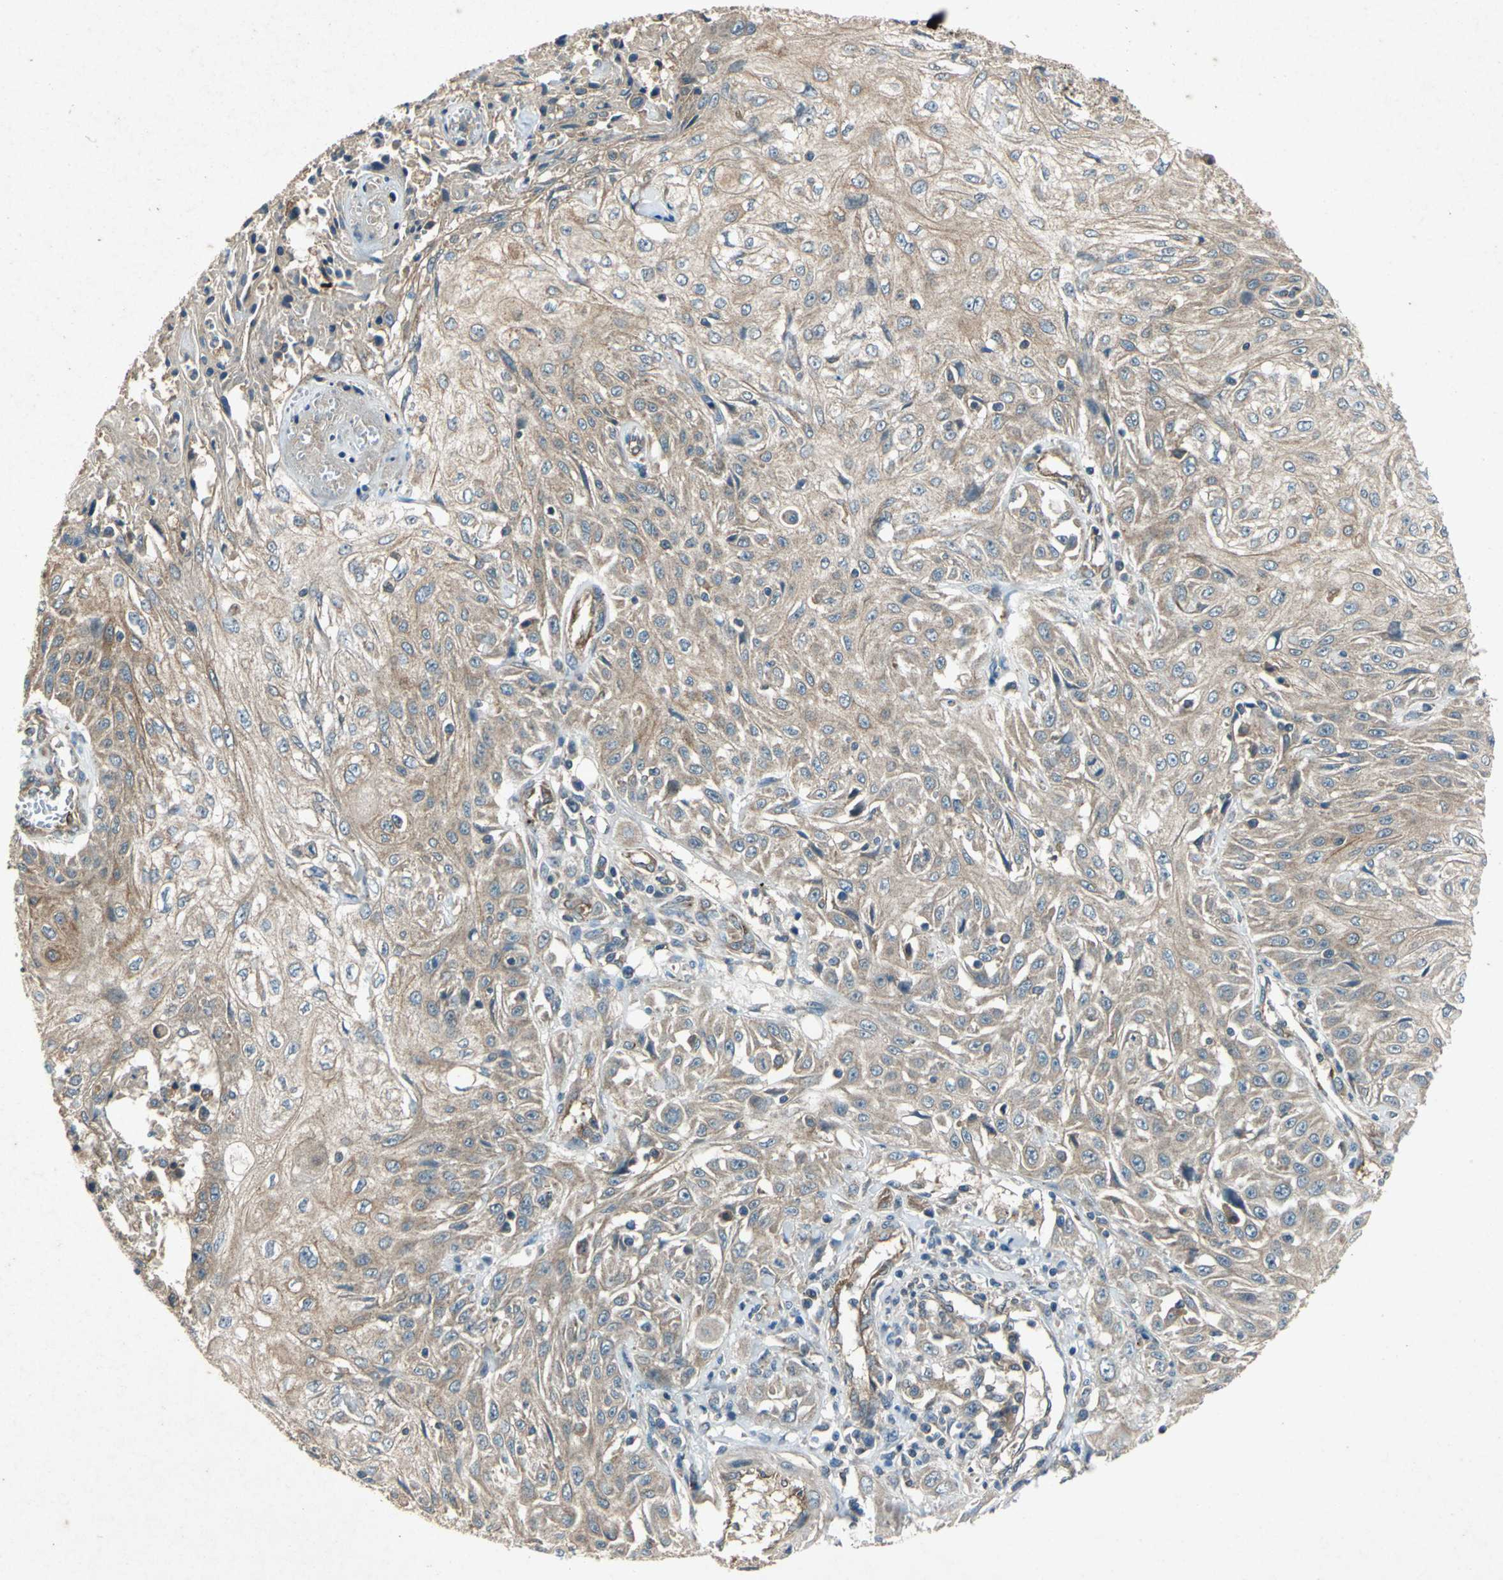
{"staining": {"intensity": "weak", "quantity": ">75%", "location": "cytoplasmic/membranous"}, "tissue": "skin cancer", "cell_type": "Tumor cells", "image_type": "cancer", "snomed": [{"axis": "morphology", "description": "Squamous cell carcinoma, NOS"}, {"axis": "topography", "description": "Skin"}], "caption": "The photomicrograph displays immunohistochemical staining of skin cancer (squamous cell carcinoma). There is weak cytoplasmic/membranous staining is seen in about >75% of tumor cells.", "gene": "EMCN", "patient": {"sex": "male", "age": 75}}